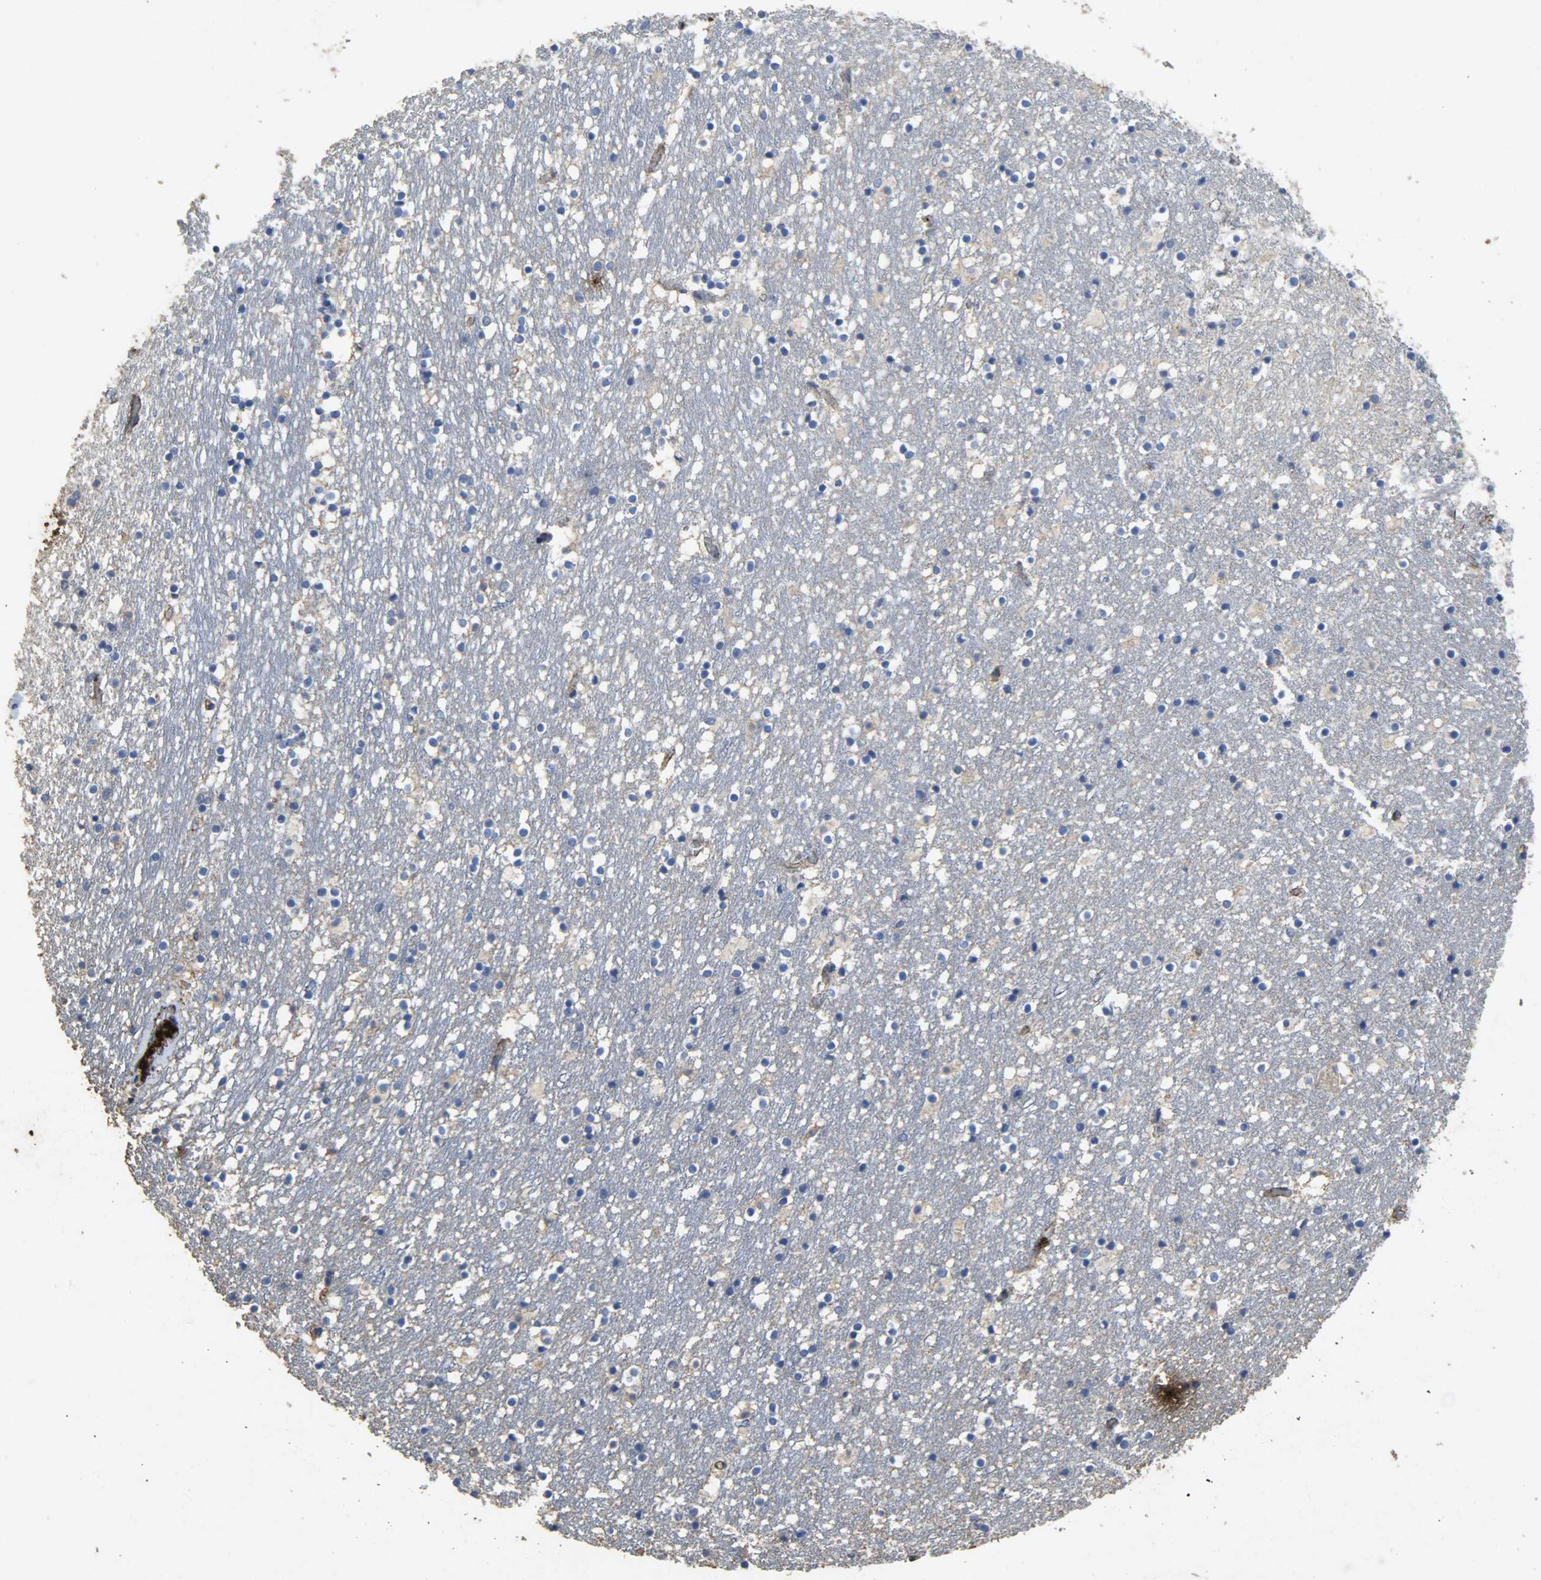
{"staining": {"intensity": "moderate", "quantity": "<25%", "location": "cytoplasmic/membranous"}, "tissue": "caudate", "cell_type": "Glial cells", "image_type": "normal", "snomed": [{"axis": "morphology", "description": "Normal tissue, NOS"}, {"axis": "topography", "description": "Lateral ventricle wall"}], "caption": "This image shows immunohistochemistry (IHC) staining of unremarkable human caudate, with low moderate cytoplasmic/membranous expression in about <25% of glial cells.", "gene": "TPM4", "patient": {"sex": "male", "age": 45}}